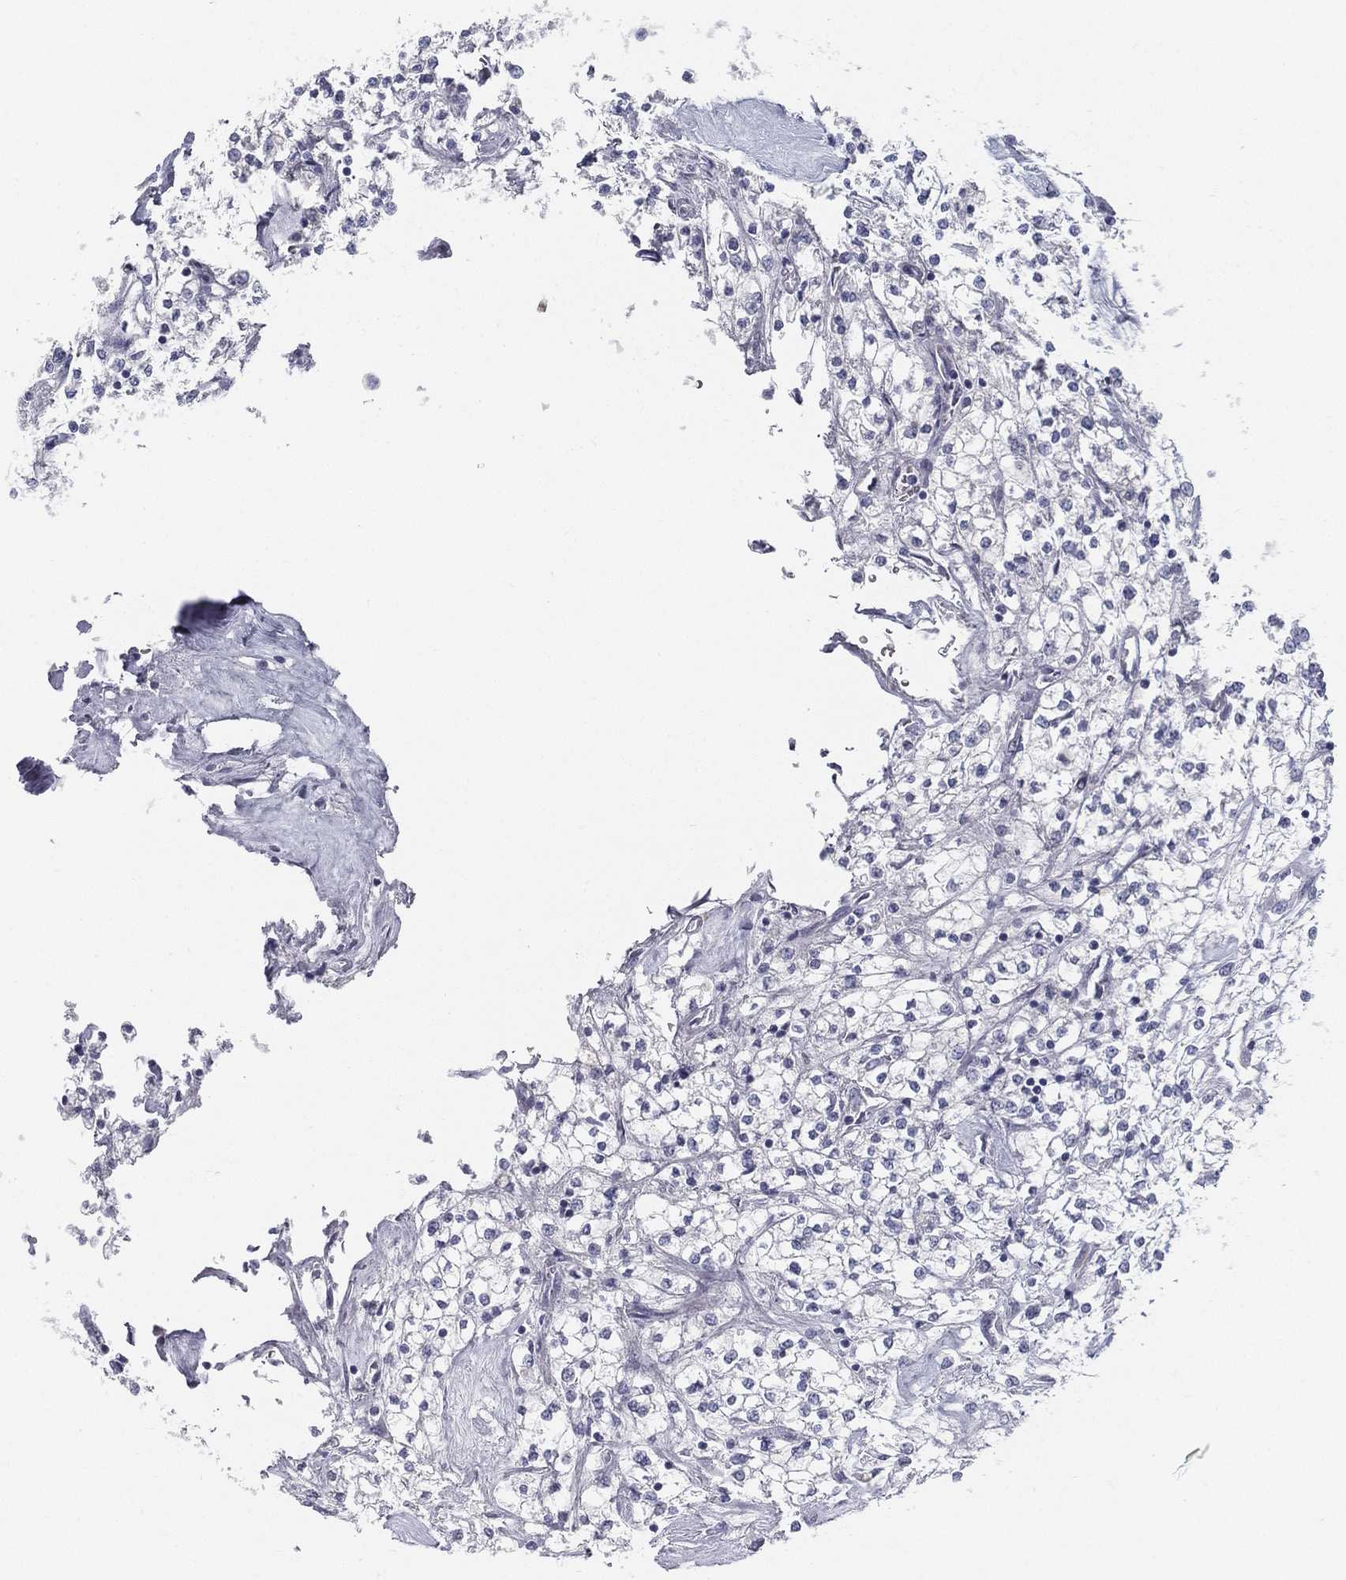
{"staining": {"intensity": "negative", "quantity": "none", "location": "none"}, "tissue": "renal cancer", "cell_type": "Tumor cells", "image_type": "cancer", "snomed": [{"axis": "morphology", "description": "Adenocarcinoma, NOS"}, {"axis": "topography", "description": "Kidney"}], "caption": "An image of renal adenocarcinoma stained for a protein exhibits no brown staining in tumor cells.", "gene": "SPPL2C", "patient": {"sex": "male", "age": 80}}